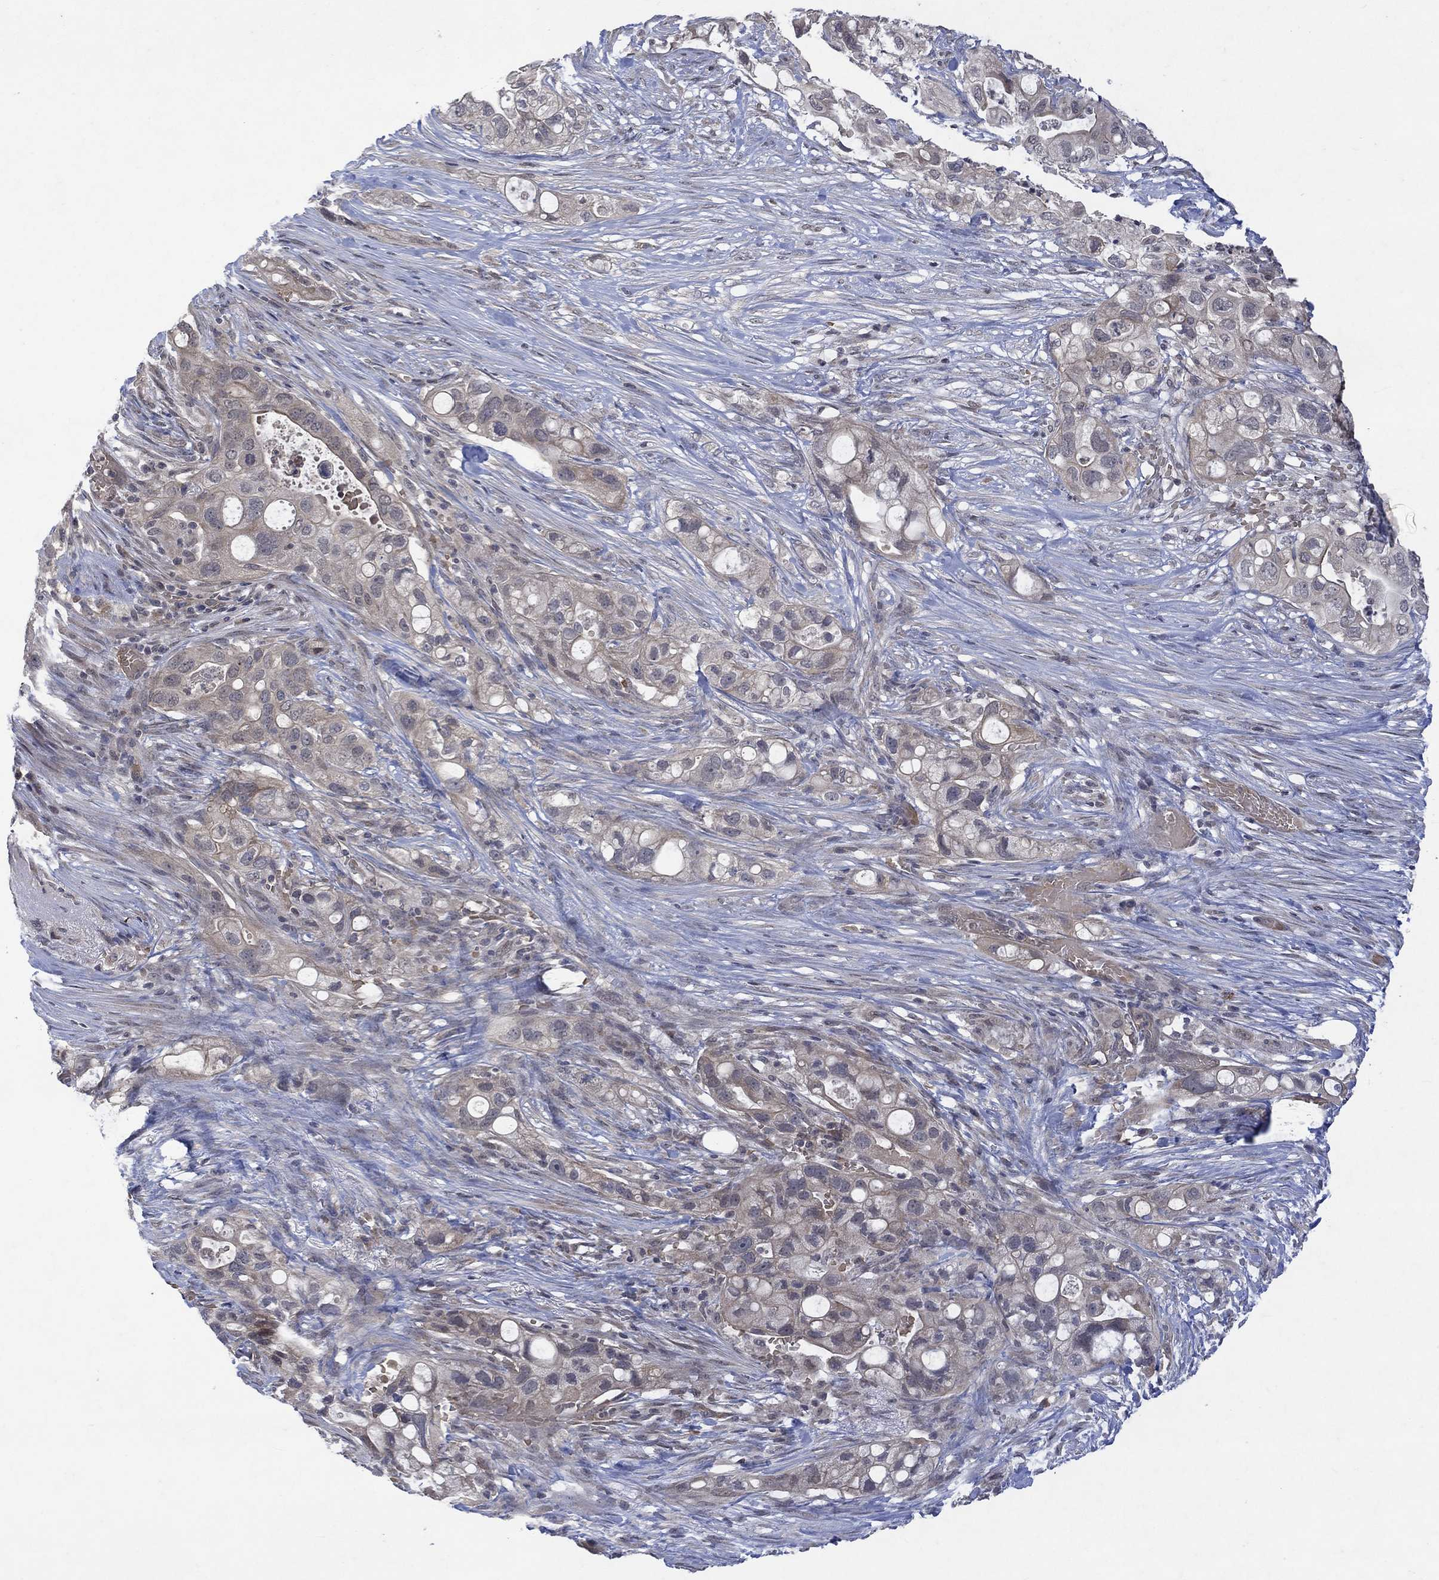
{"staining": {"intensity": "weak", "quantity": "<25%", "location": "cytoplasmic/membranous"}, "tissue": "pancreatic cancer", "cell_type": "Tumor cells", "image_type": "cancer", "snomed": [{"axis": "morphology", "description": "Adenocarcinoma, NOS"}, {"axis": "topography", "description": "Pancreas"}], "caption": "The image displays no staining of tumor cells in pancreatic adenocarcinoma.", "gene": "GRIN2D", "patient": {"sex": "female", "age": 72}}